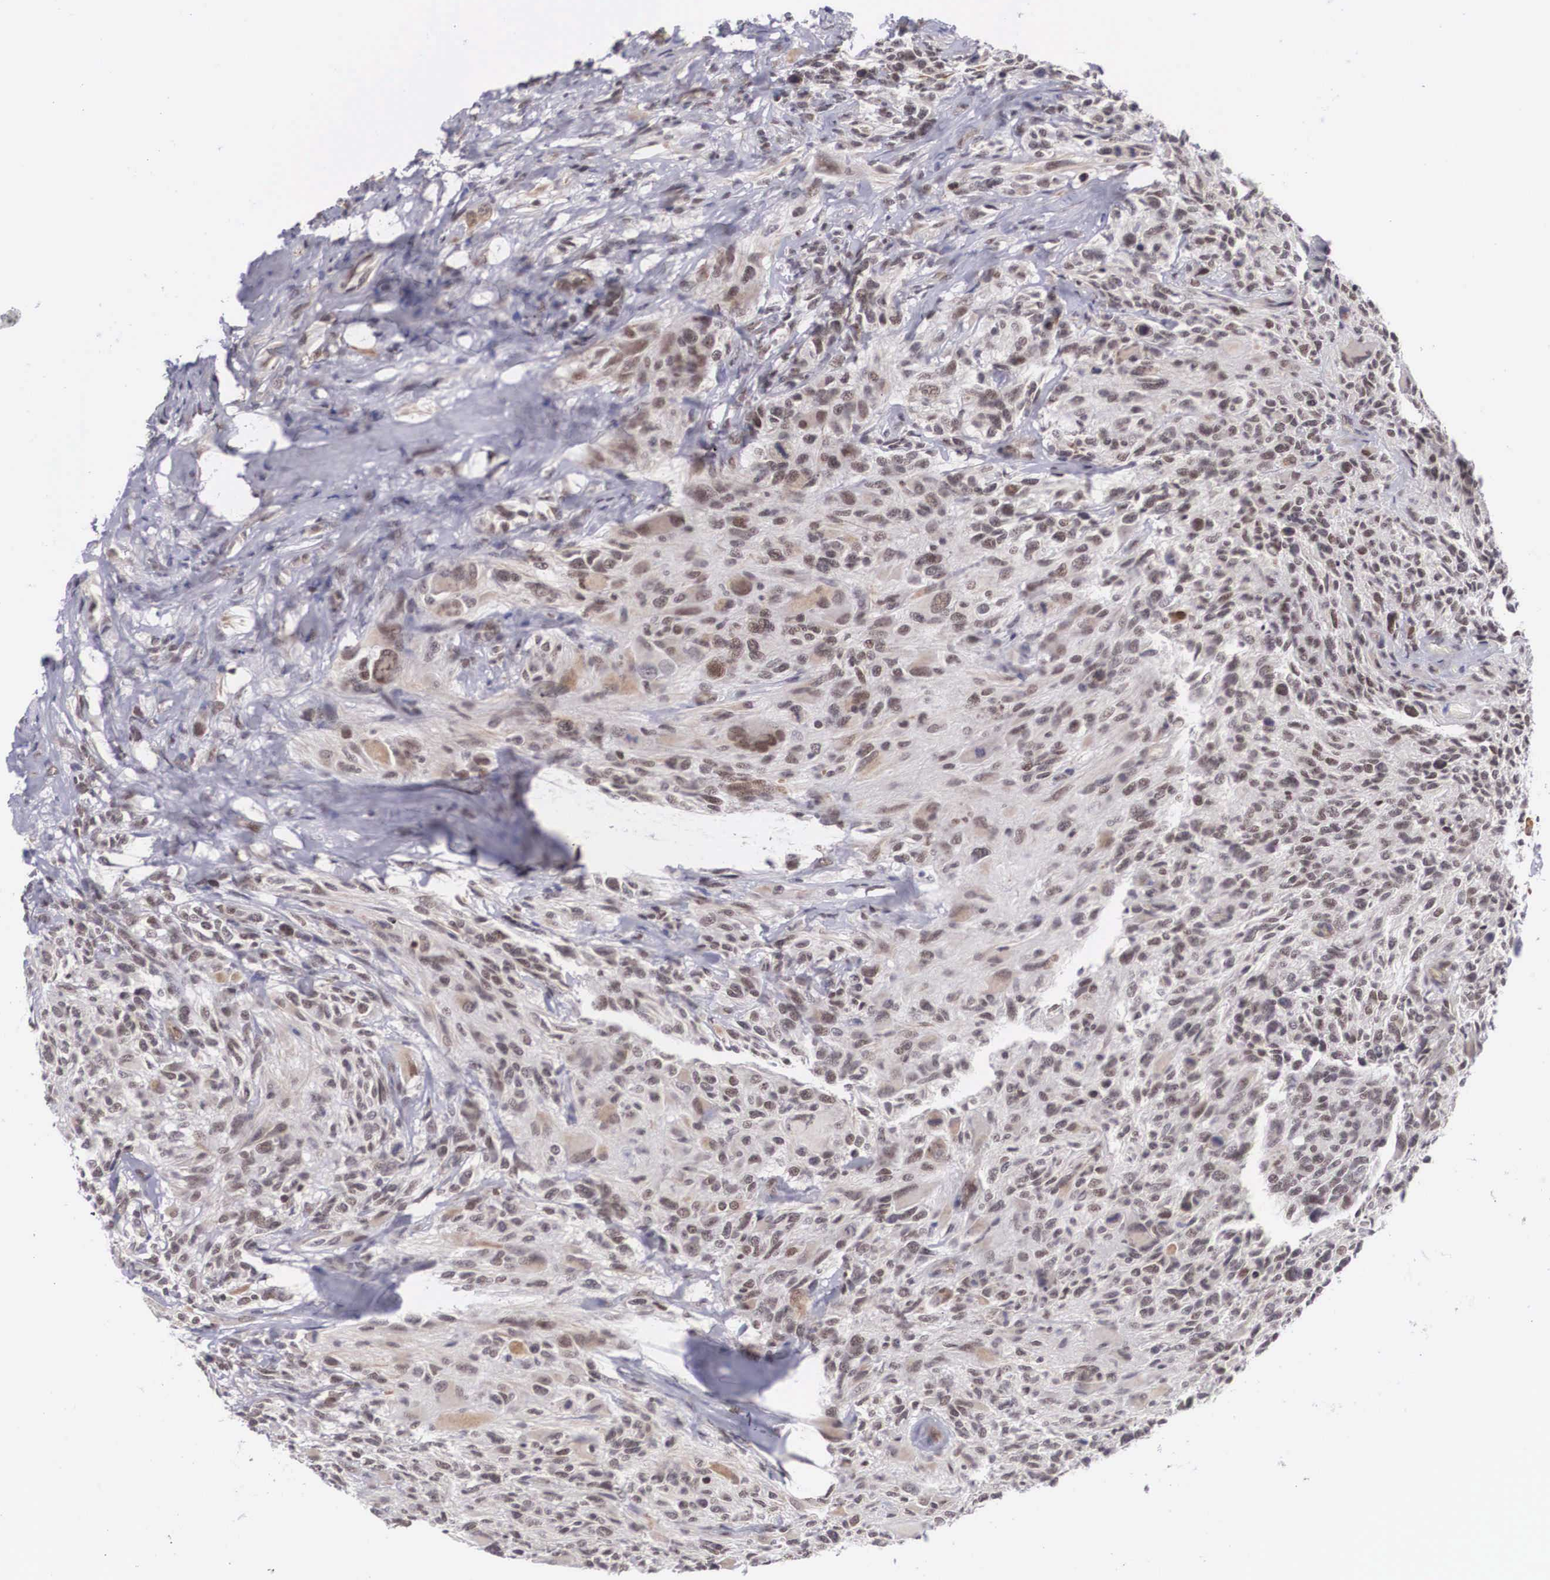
{"staining": {"intensity": "weak", "quantity": "25%-75%", "location": "cytoplasmic/membranous,nuclear"}, "tissue": "glioma", "cell_type": "Tumor cells", "image_type": "cancer", "snomed": [{"axis": "morphology", "description": "Glioma, malignant, High grade"}, {"axis": "topography", "description": "Brain"}], "caption": "Protein staining by IHC shows weak cytoplasmic/membranous and nuclear staining in approximately 25%-75% of tumor cells in malignant high-grade glioma.", "gene": "MORC2", "patient": {"sex": "male", "age": 69}}